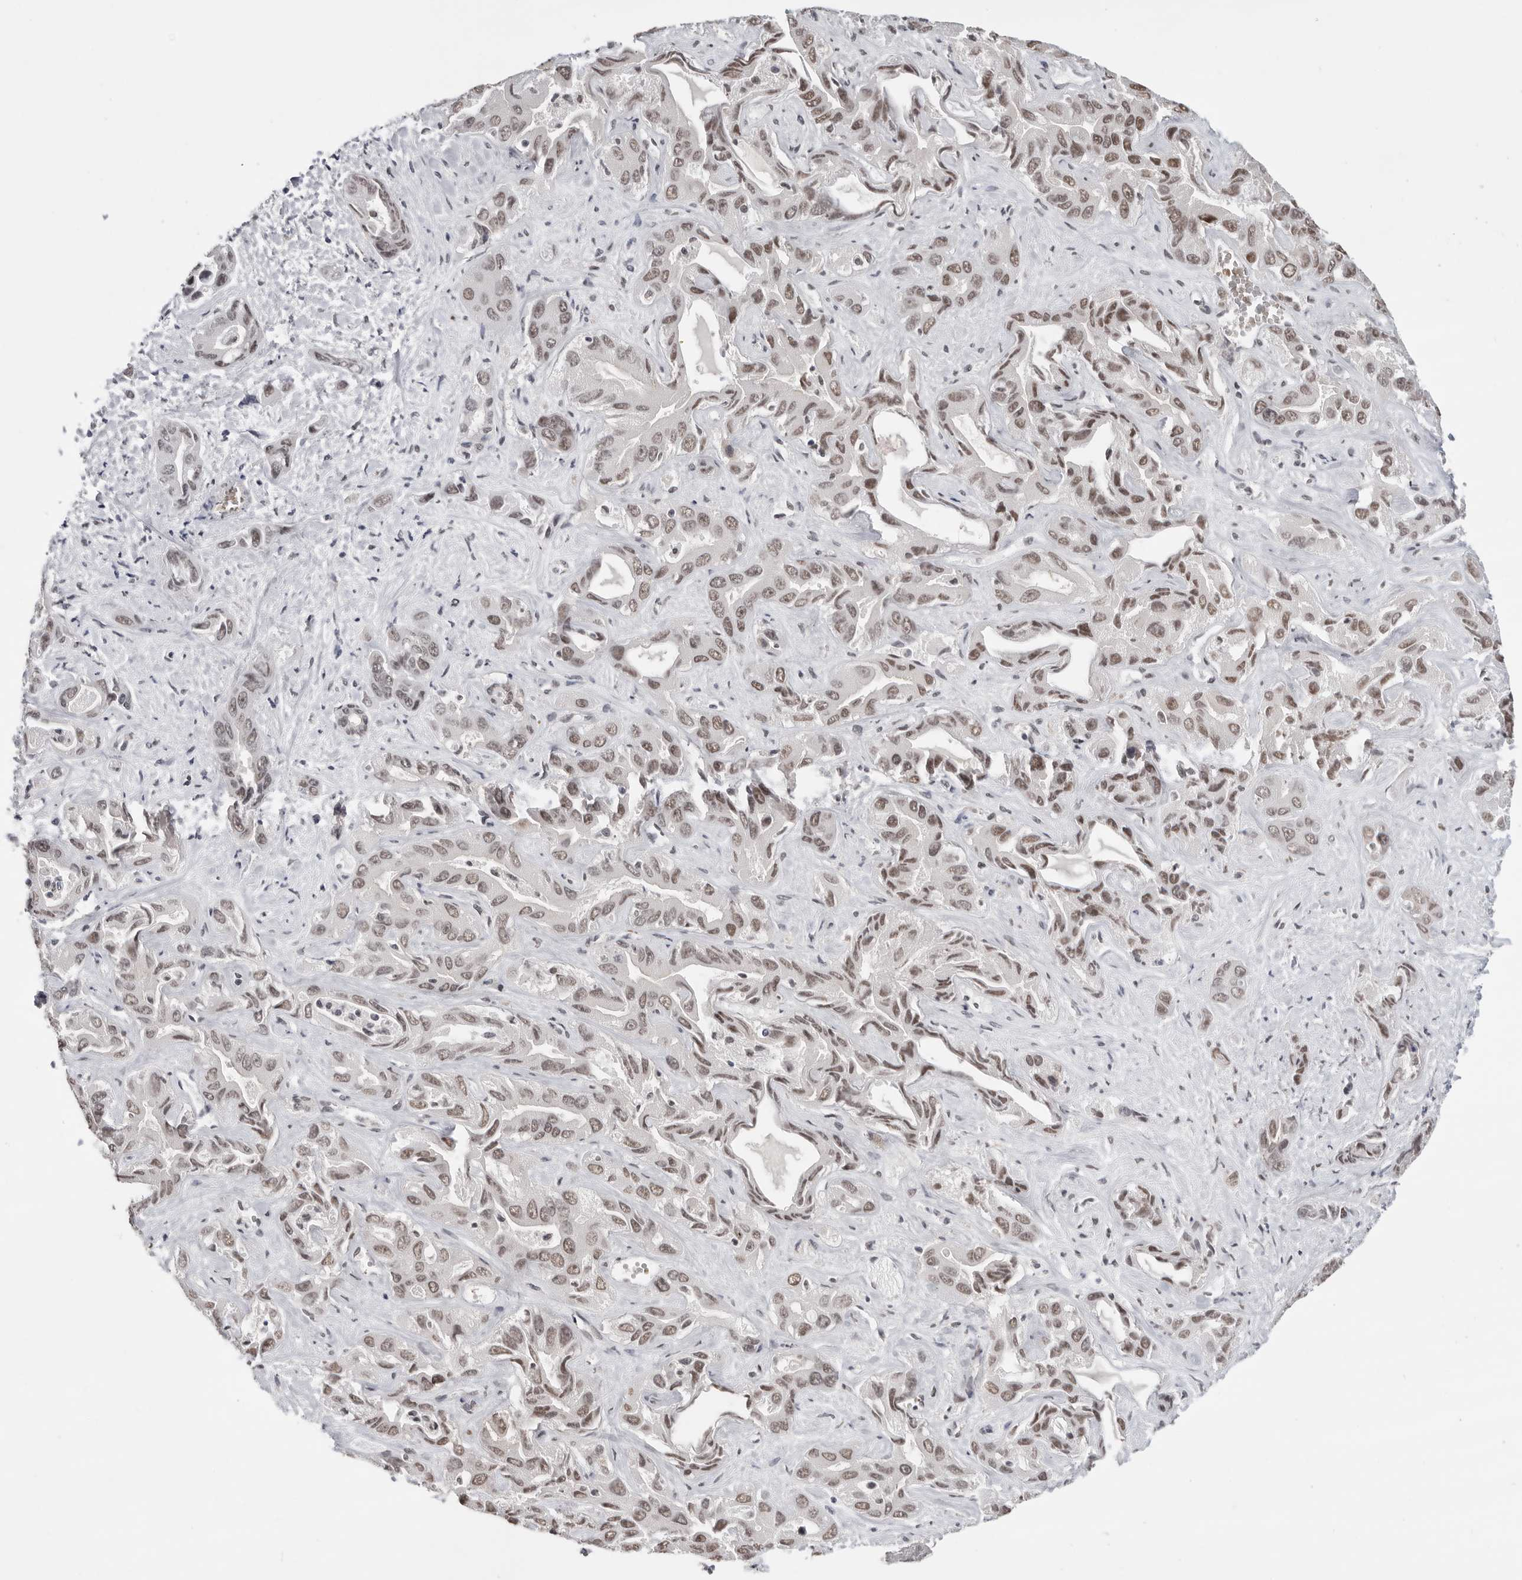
{"staining": {"intensity": "weak", "quantity": "25%-75%", "location": "nuclear"}, "tissue": "liver cancer", "cell_type": "Tumor cells", "image_type": "cancer", "snomed": [{"axis": "morphology", "description": "Cholangiocarcinoma"}, {"axis": "topography", "description": "Liver"}], "caption": "DAB immunohistochemical staining of human liver cancer displays weak nuclear protein positivity in about 25%-75% of tumor cells.", "gene": "PPP1R10", "patient": {"sex": "female", "age": 52}}